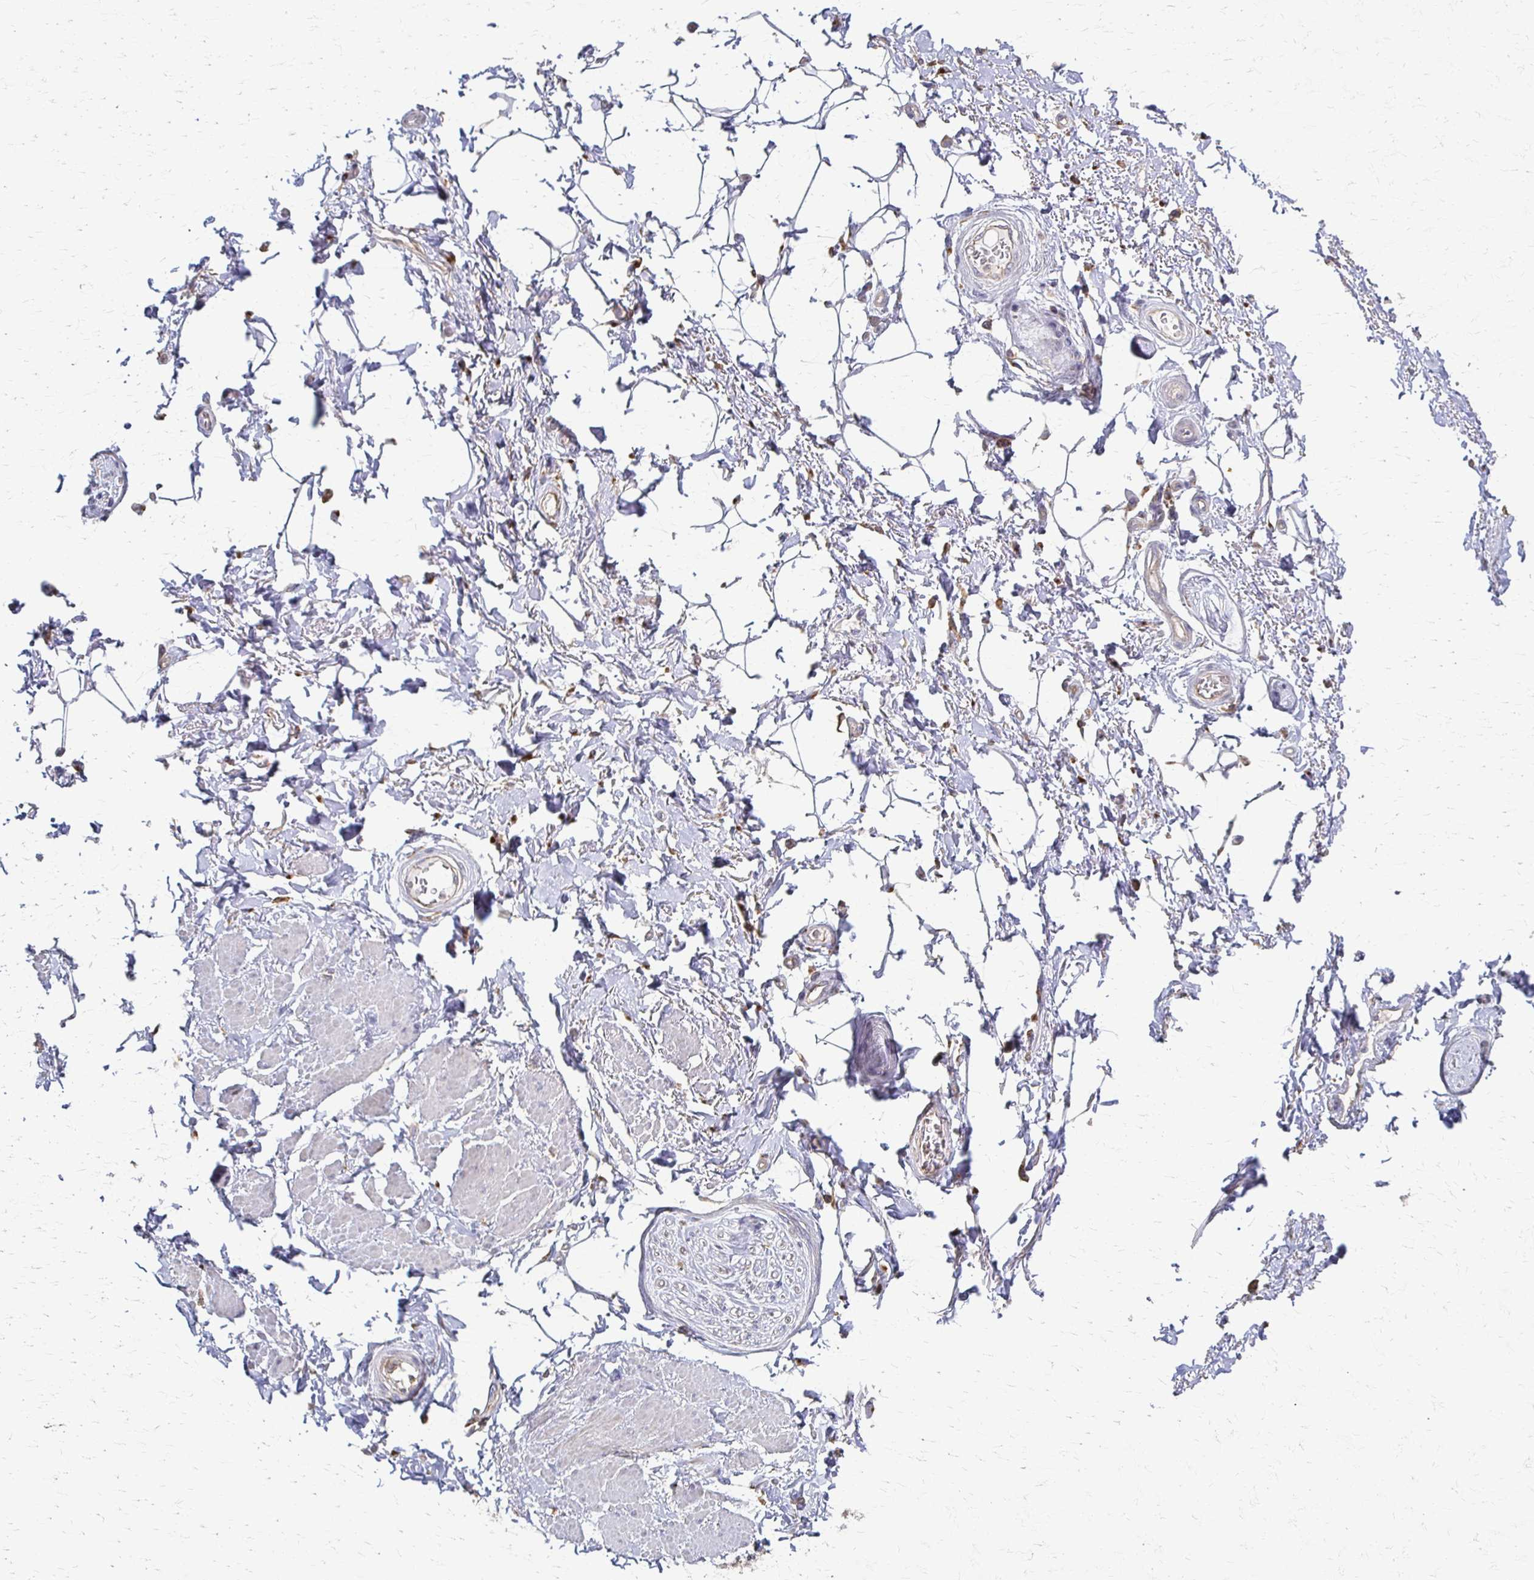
{"staining": {"intensity": "negative", "quantity": "none", "location": "none"}, "tissue": "adipose tissue", "cell_type": "Adipocytes", "image_type": "normal", "snomed": [{"axis": "morphology", "description": "Normal tissue, NOS"}, {"axis": "topography", "description": "Peripheral nerve tissue"}], "caption": "A histopathology image of human adipose tissue is negative for staining in adipocytes. Brightfield microscopy of immunohistochemistry stained with DAB (brown) and hematoxylin (blue), captured at high magnification.", "gene": "C1QTNF7", "patient": {"sex": "male", "age": 51}}